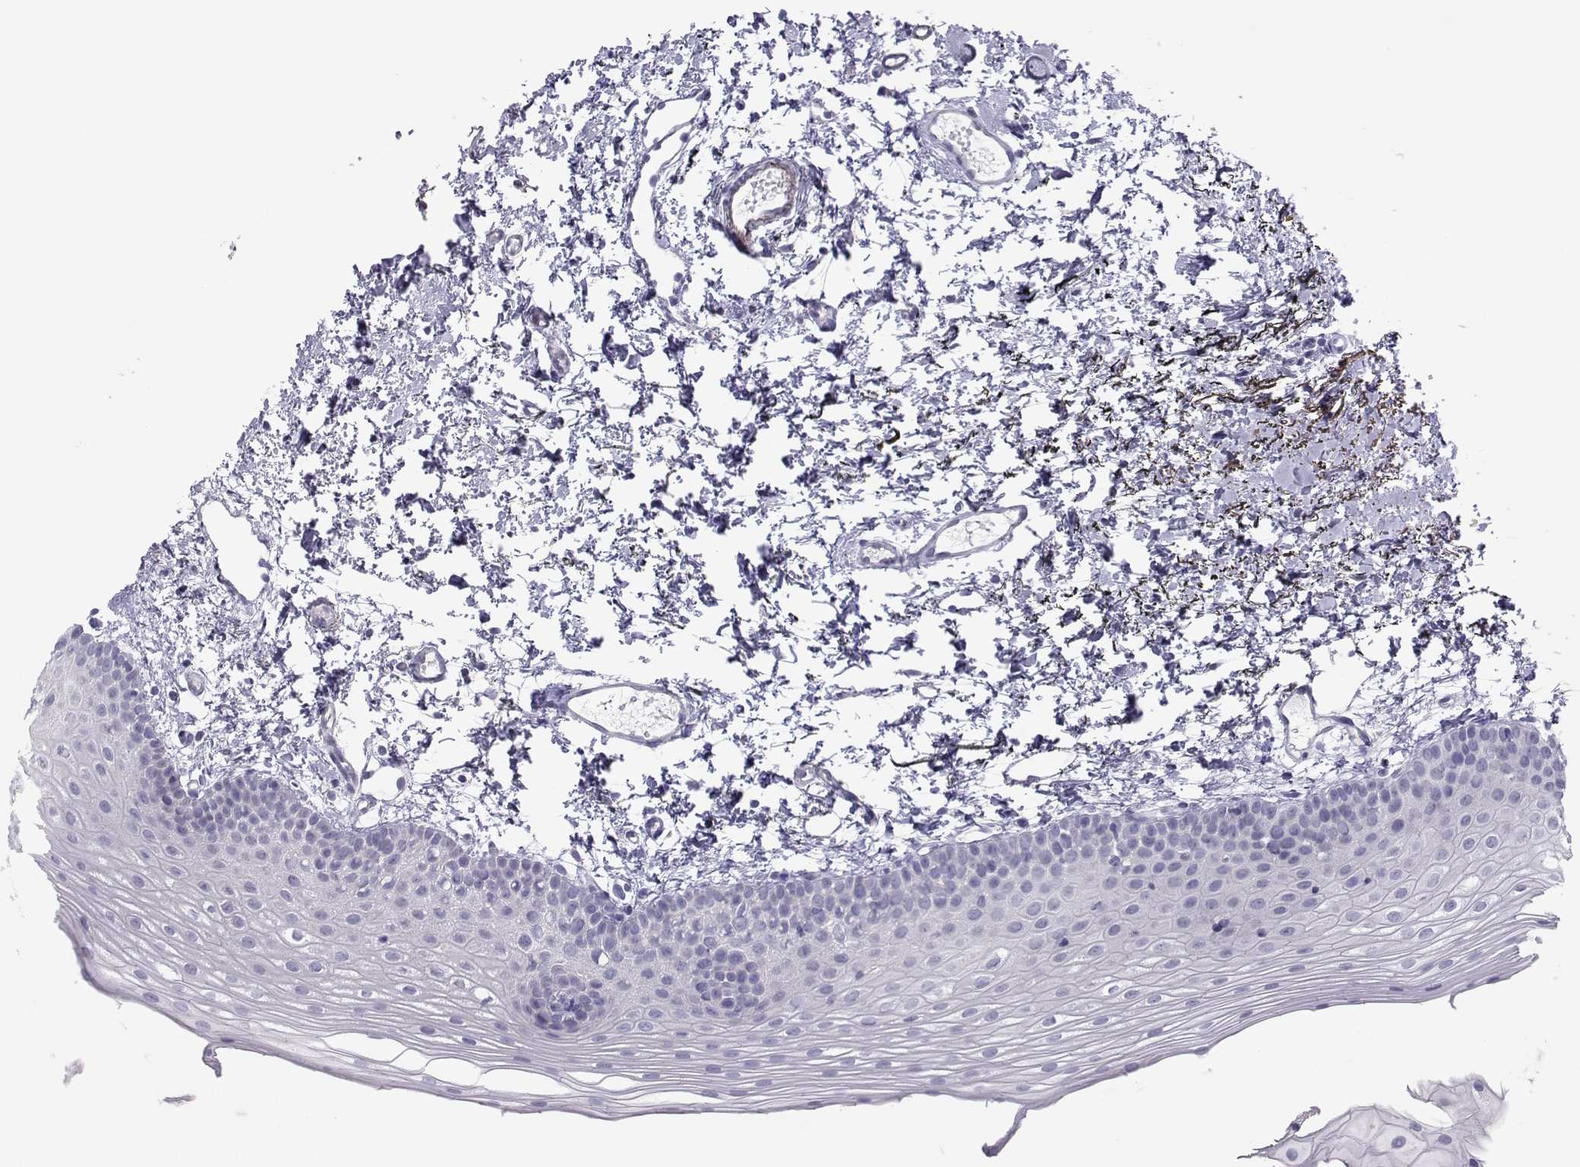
{"staining": {"intensity": "negative", "quantity": "none", "location": "none"}, "tissue": "oral mucosa", "cell_type": "Squamous epithelial cells", "image_type": "normal", "snomed": [{"axis": "morphology", "description": "Normal tissue, NOS"}, {"axis": "topography", "description": "Oral tissue"}], "caption": "DAB immunohistochemical staining of unremarkable human oral mucosa demonstrates no significant positivity in squamous epithelial cells. (Brightfield microscopy of DAB (3,3'-diaminobenzidine) immunohistochemistry at high magnification).", "gene": "TRPM7", "patient": {"sex": "female", "age": 57}}